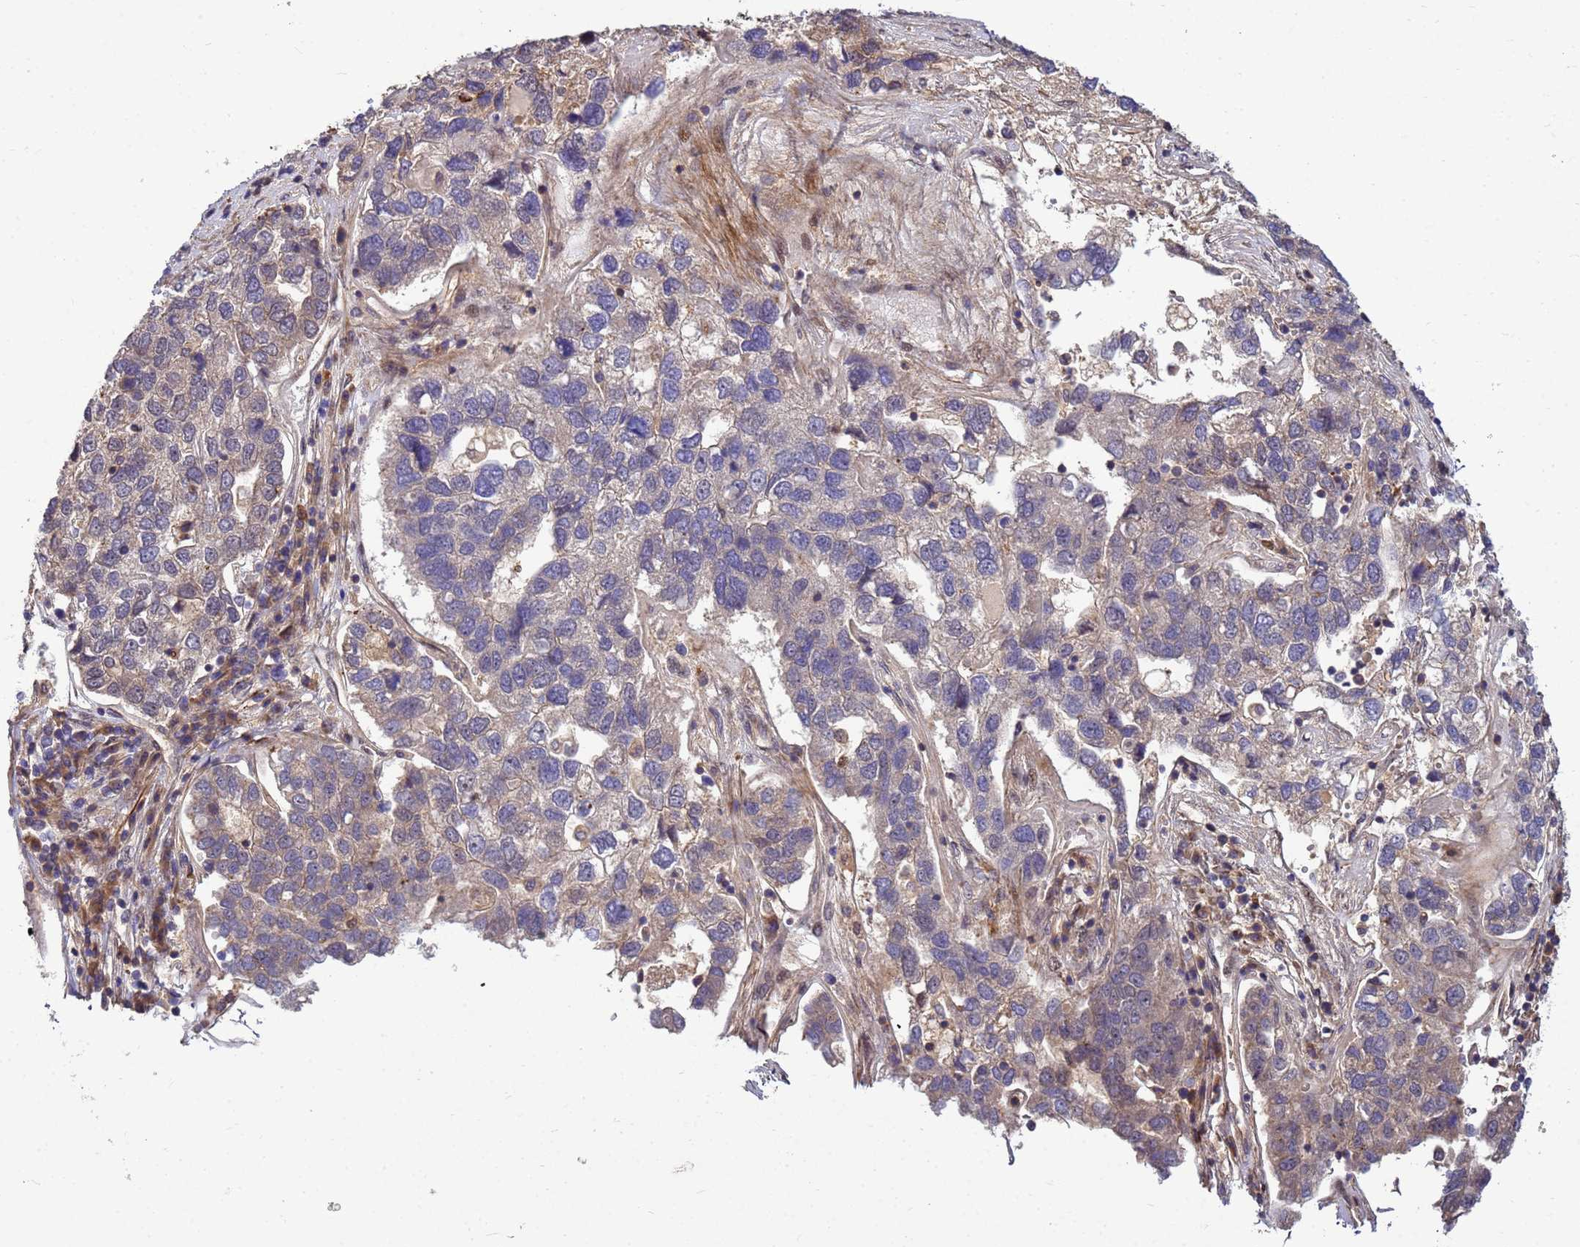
{"staining": {"intensity": "negative", "quantity": "none", "location": "none"}, "tissue": "pancreatic cancer", "cell_type": "Tumor cells", "image_type": "cancer", "snomed": [{"axis": "morphology", "description": "Adenocarcinoma, NOS"}, {"axis": "topography", "description": "Pancreas"}], "caption": "Human adenocarcinoma (pancreatic) stained for a protein using immunohistochemistry displays no positivity in tumor cells.", "gene": "DUS4L", "patient": {"sex": "female", "age": 61}}